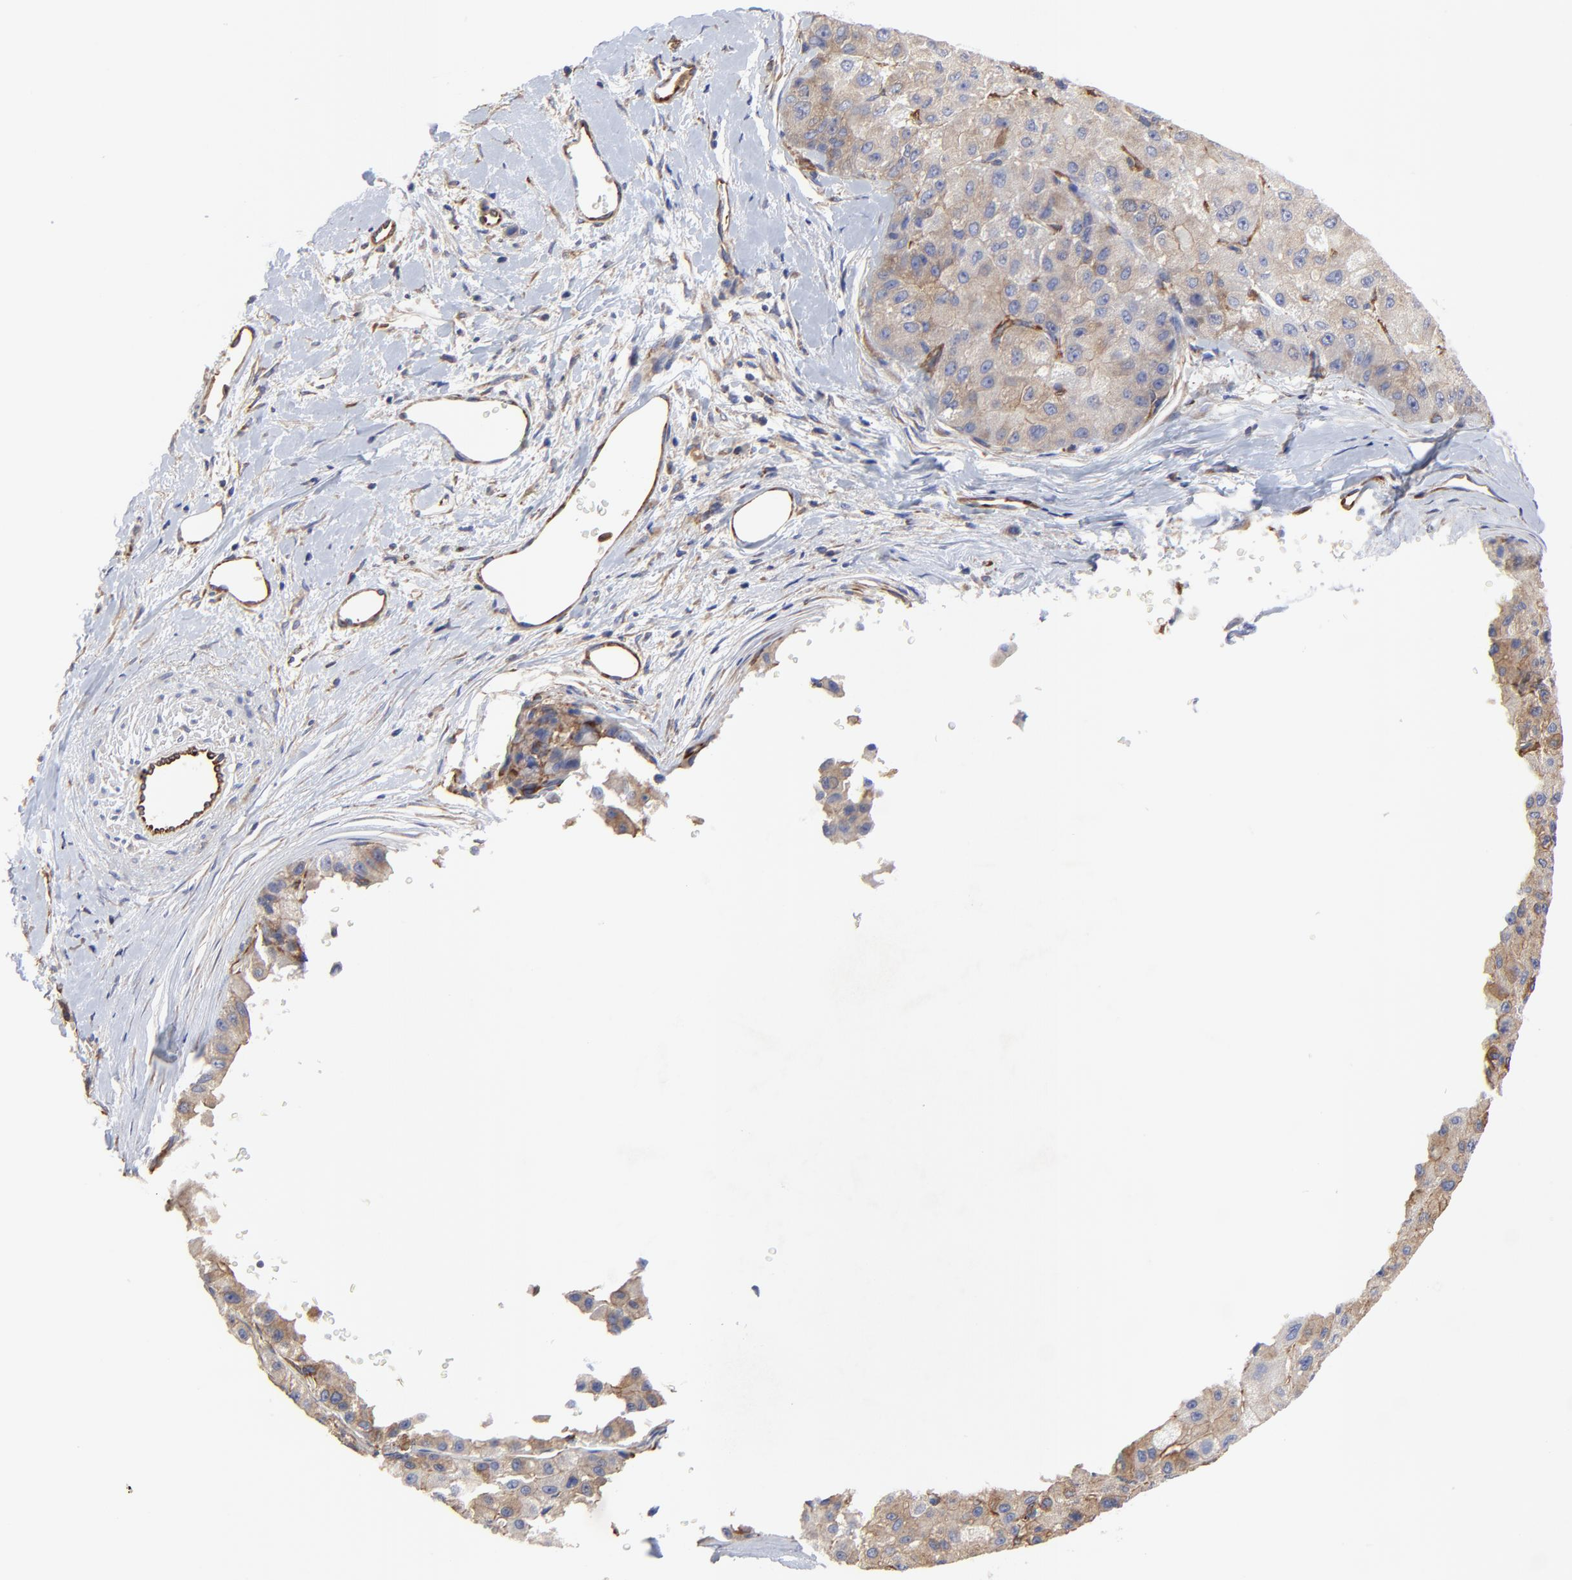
{"staining": {"intensity": "moderate", "quantity": "25%-75%", "location": "cytoplasmic/membranous"}, "tissue": "liver cancer", "cell_type": "Tumor cells", "image_type": "cancer", "snomed": [{"axis": "morphology", "description": "Carcinoma, Hepatocellular, NOS"}, {"axis": "topography", "description": "Liver"}], "caption": "Liver cancer (hepatocellular carcinoma) was stained to show a protein in brown. There is medium levels of moderate cytoplasmic/membranous positivity in about 25%-75% of tumor cells. (brown staining indicates protein expression, while blue staining denotes nuclei).", "gene": "SULF2", "patient": {"sex": "male", "age": 80}}